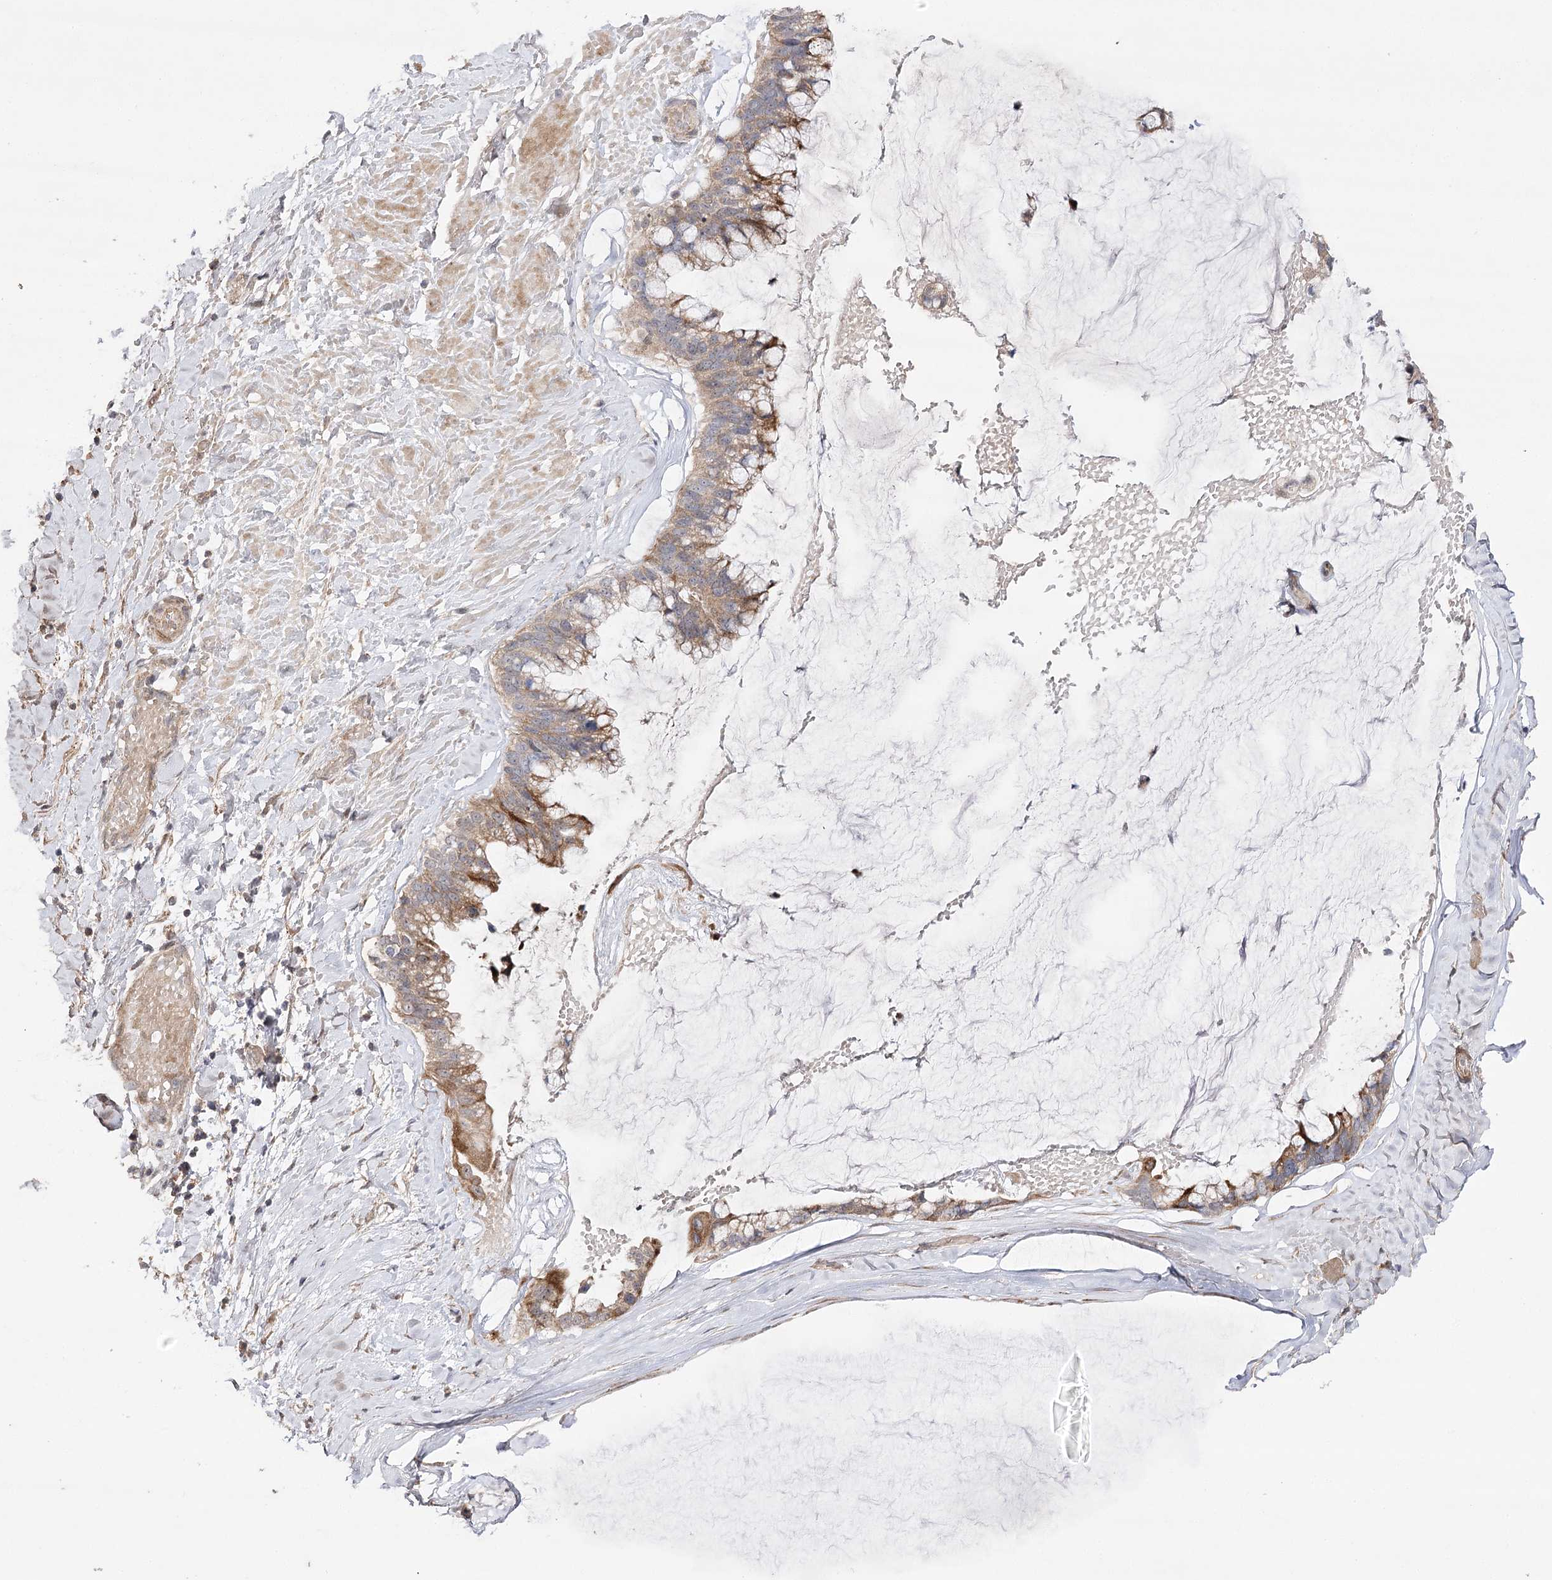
{"staining": {"intensity": "moderate", "quantity": ">75%", "location": "cytoplasmic/membranous"}, "tissue": "ovarian cancer", "cell_type": "Tumor cells", "image_type": "cancer", "snomed": [{"axis": "morphology", "description": "Cystadenocarcinoma, mucinous, NOS"}, {"axis": "topography", "description": "Ovary"}], "caption": "IHC (DAB (3,3'-diaminobenzidine)) staining of human ovarian cancer (mucinous cystadenocarcinoma) exhibits moderate cytoplasmic/membranous protein expression in about >75% of tumor cells. The protein of interest is stained brown, and the nuclei are stained in blue (DAB (3,3'-diaminobenzidine) IHC with brightfield microscopy, high magnification).", "gene": "OBSL1", "patient": {"sex": "female", "age": 39}}